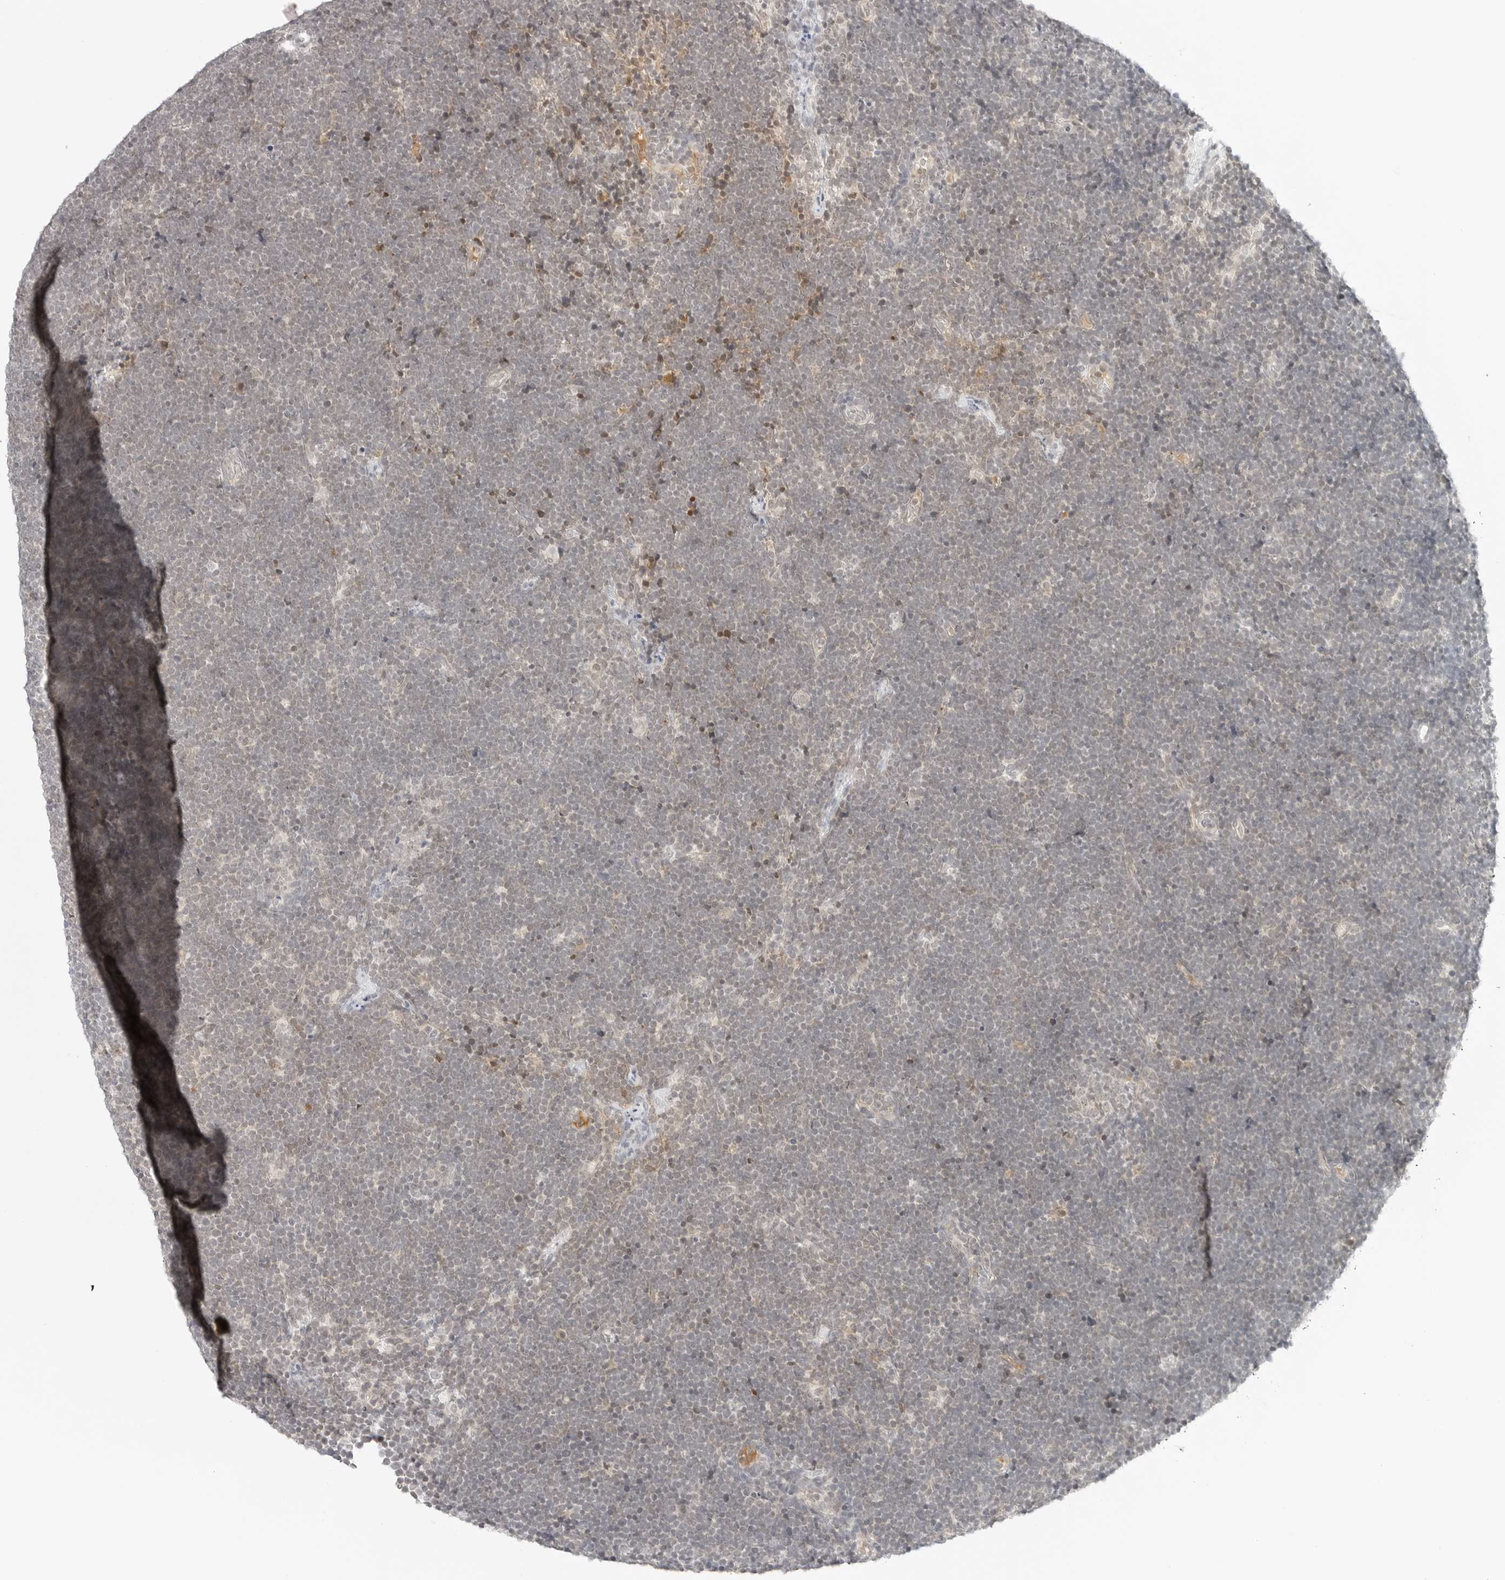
{"staining": {"intensity": "negative", "quantity": "none", "location": "none"}, "tissue": "lymphoma", "cell_type": "Tumor cells", "image_type": "cancer", "snomed": [{"axis": "morphology", "description": "Malignant lymphoma, non-Hodgkin's type, High grade"}, {"axis": "topography", "description": "Lymph node"}], "caption": "Immunohistochemical staining of lymphoma reveals no significant staining in tumor cells.", "gene": "NEO1", "patient": {"sex": "male", "age": 13}}